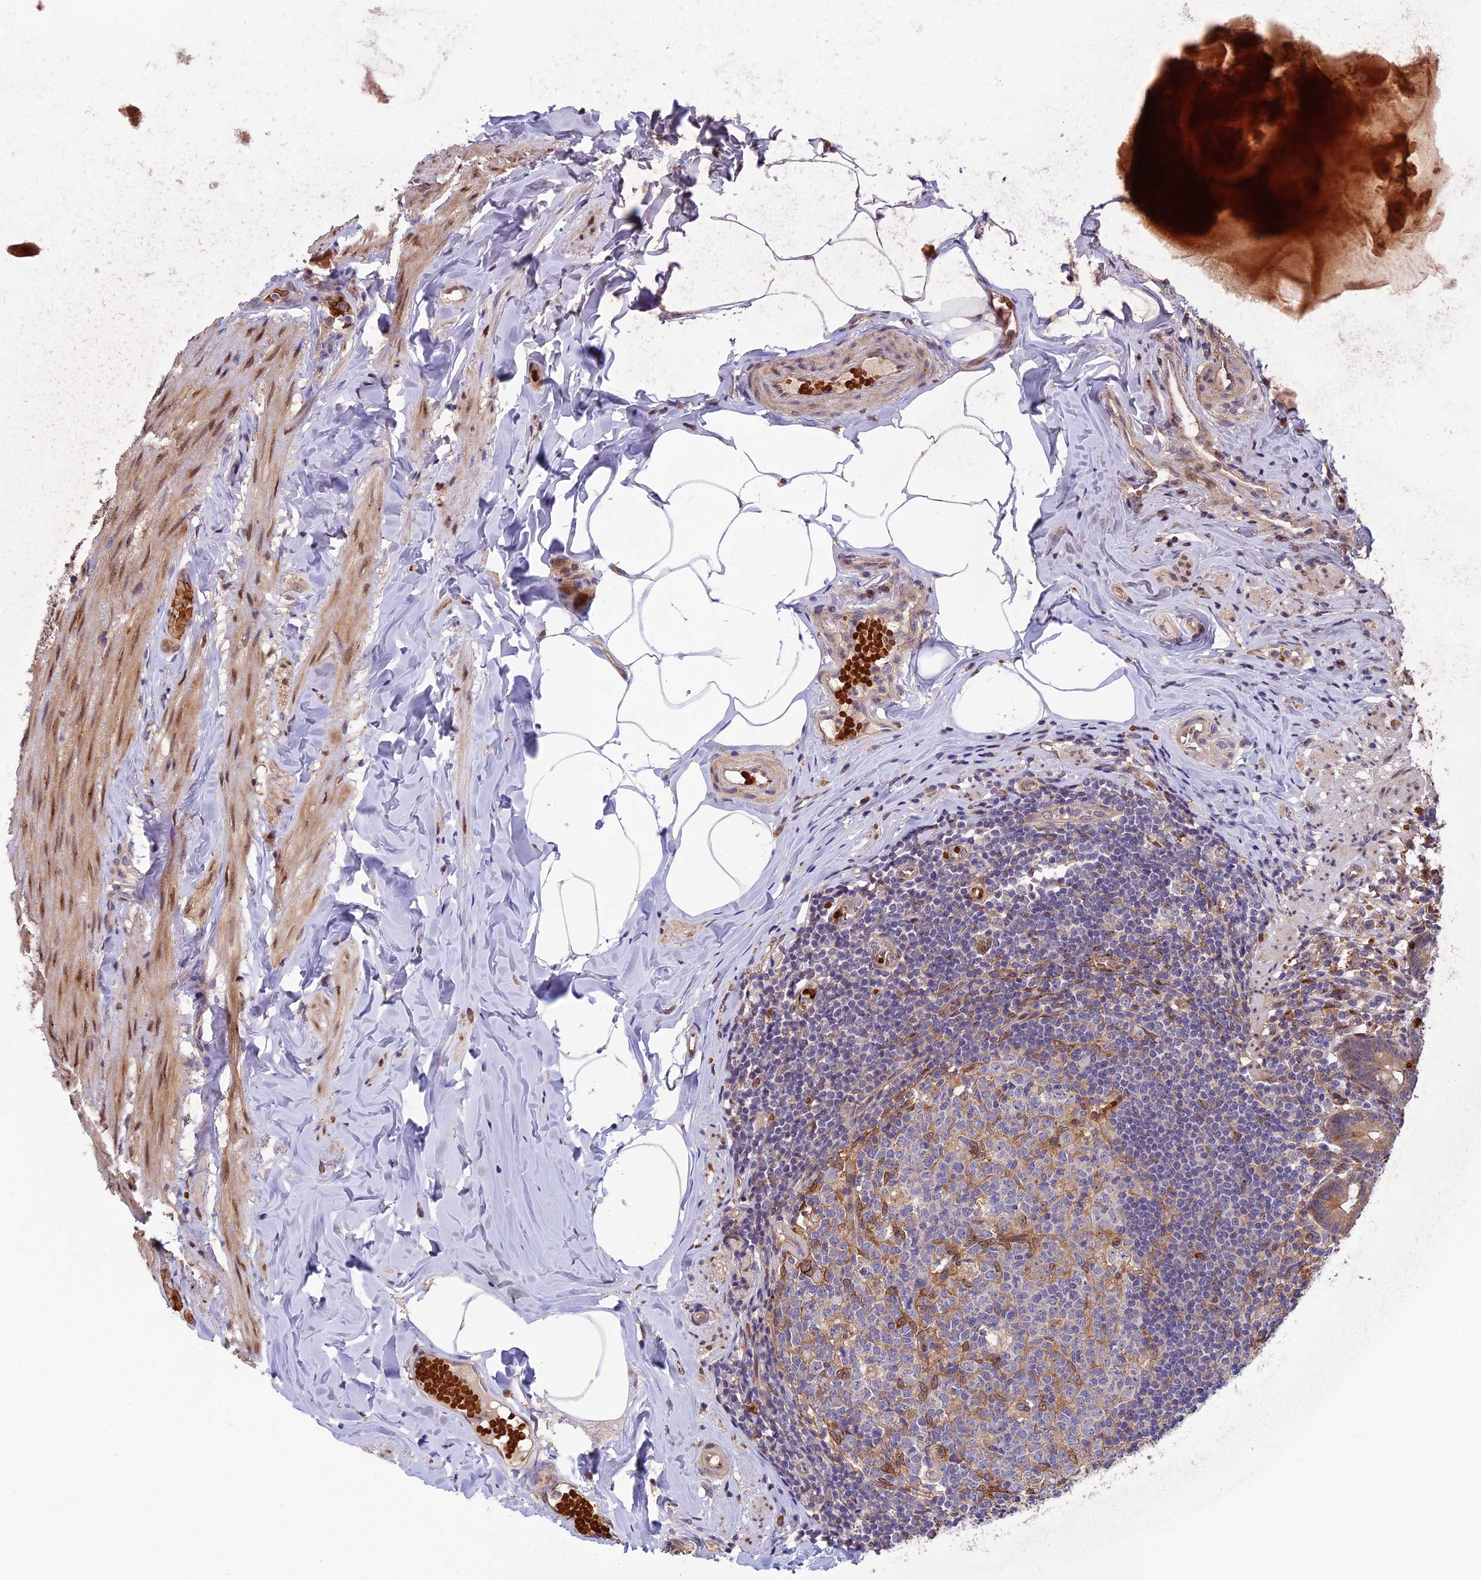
{"staining": {"intensity": "moderate", "quantity": ">75%", "location": "cytoplasmic/membranous"}, "tissue": "appendix", "cell_type": "Glandular cells", "image_type": "normal", "snomed": [{"axis": "morphology", "description": "Normal tissue, NOS"}, {"axis": "topography", "description": "Appendix"}], "caption": "Protein staining demonstrates moderate cytoplasmic/membranous positivity in about >75% of glandular cells in unremarkable appendix.", "gene": "CCDC9B", "patient": {"sex": "male", "age": 55}}